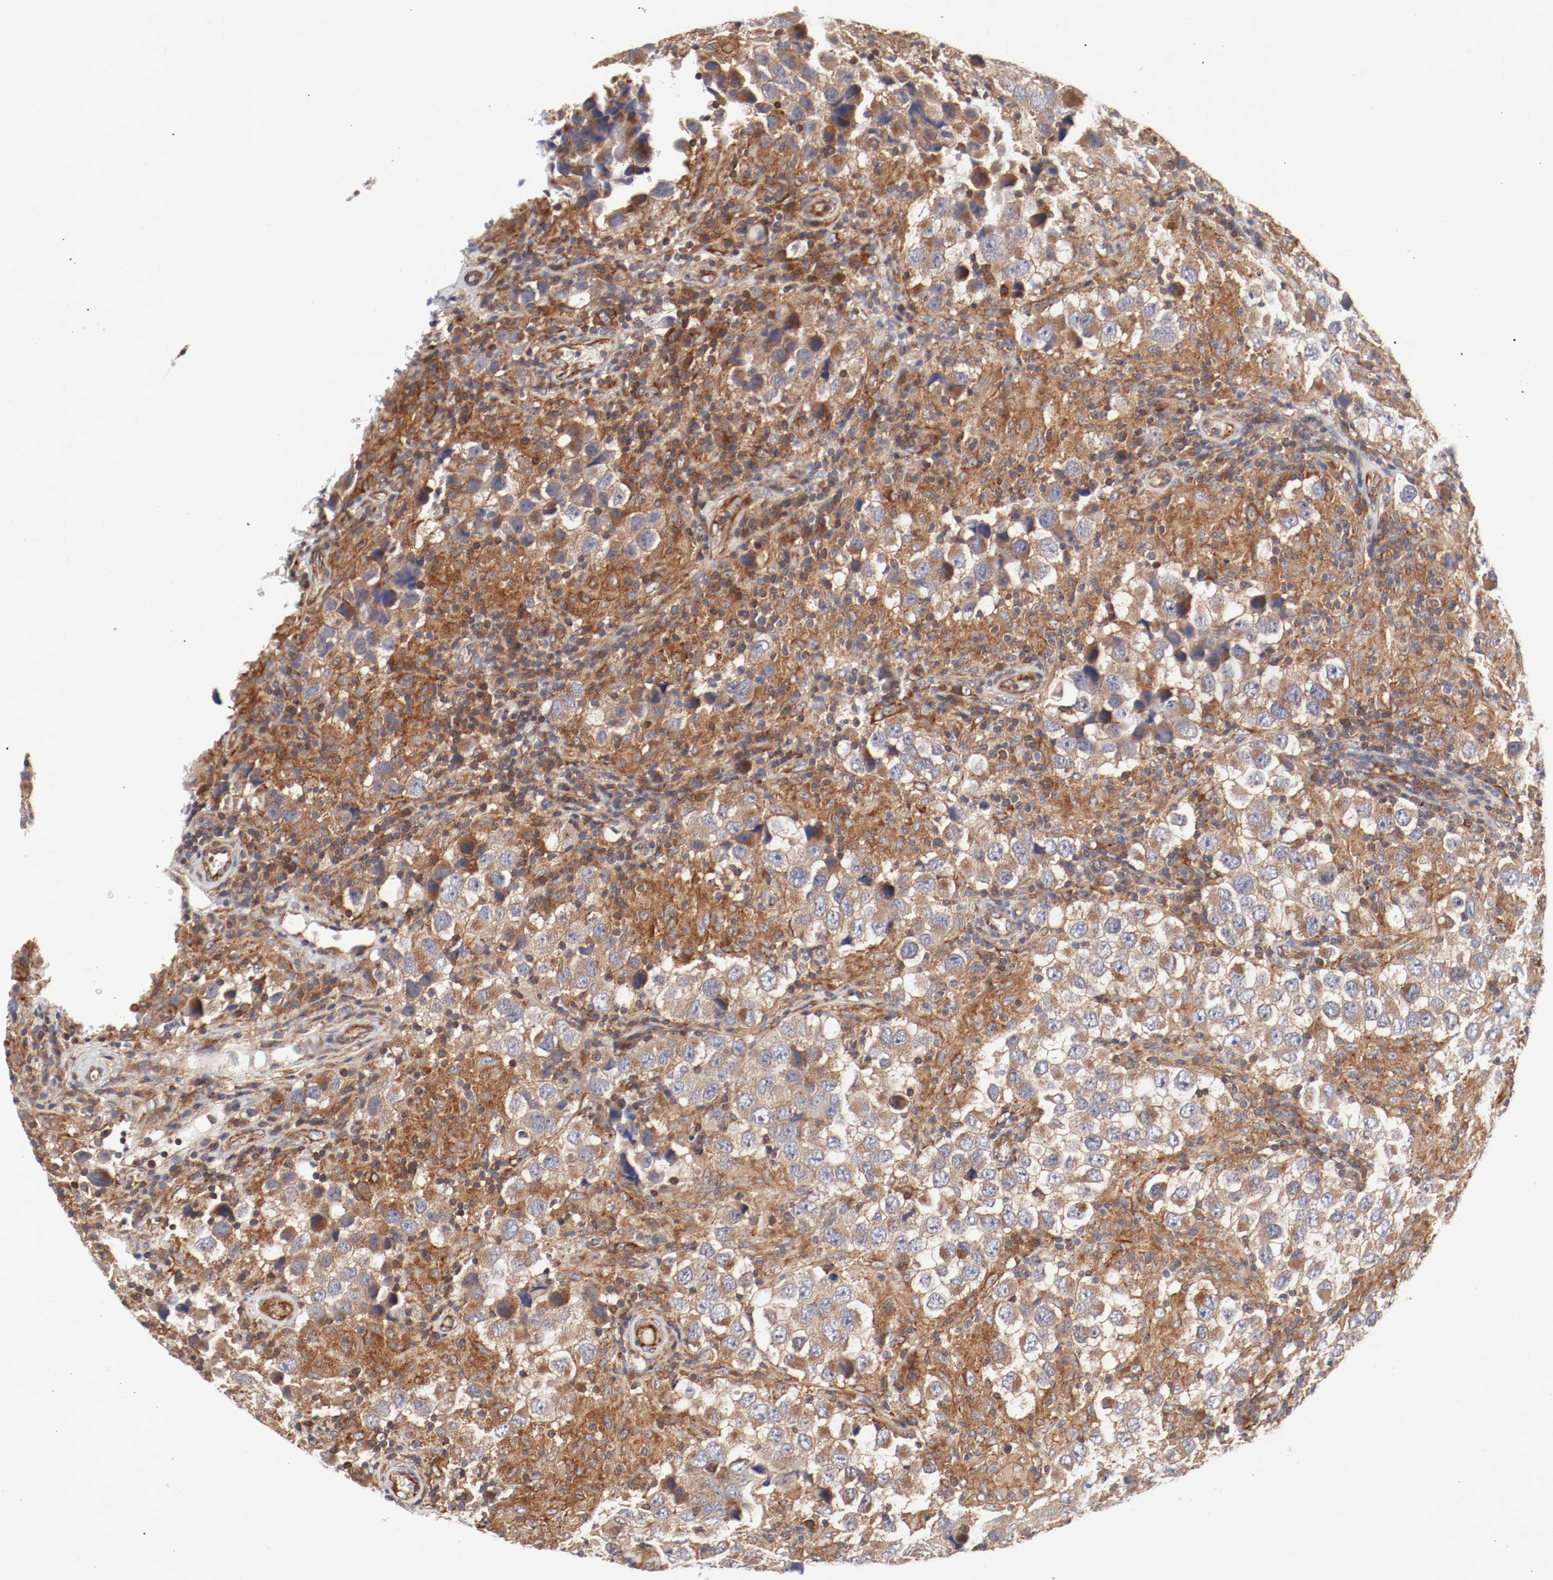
{"staining": {"intensity": "moderate", "quantity": ">75%", "location": "cytoplasmic/membranous"}, "tissue": "testis cancer", "cell_type": "Tumor cells", "image_type": "cancer", "snomed": [{"axis": "morphology", "description": "Carcinoma, Embryonal, NOS"}, {"axis": "topography", "description": "Testis"}], "caption": "Immunohistochemical staining of embryonal carcinoma (testis) shows moderate cytoplasmic/membranous protein positivity in approximately >75% of tumor cells. (Stains: DAB in brown, nuclei in blue, Microscopy: brightfield microscopy at high magnification).", "gene": "AP2A1", "patient": {"sex": "male", "age": 21}}